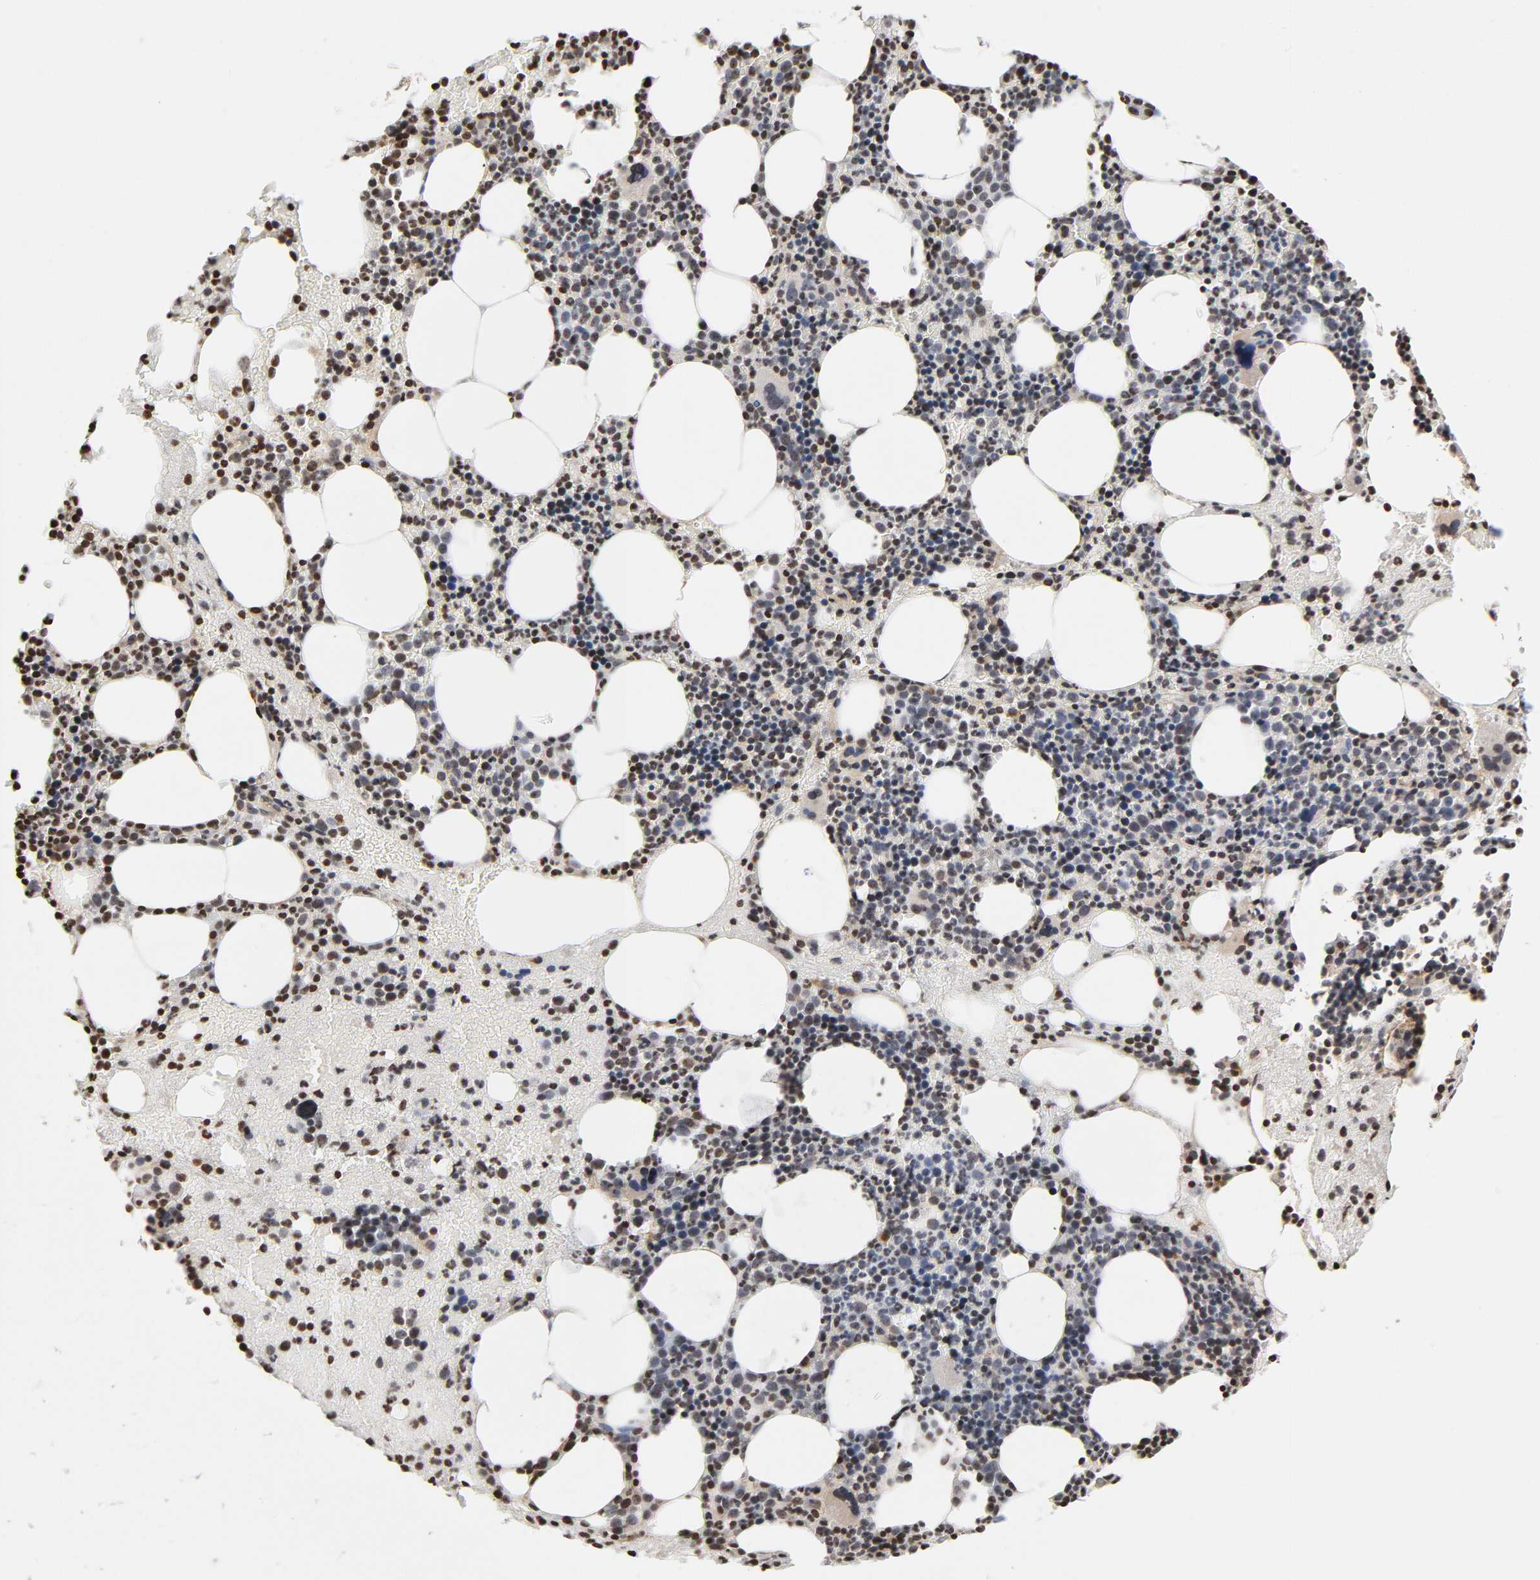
{"staining": {"intensity": "moderate", "quantity": "<25%", "location": "nuclear"}, "tissue": "bone marrow", "cell_type": "Hematopoietic cells", "image_type": "normal", "snomed": [{"axis": "morphology", "description": "Normal tissue, NOS"}, {"axis": "topography", "description": "Bone marrow"}], "caption": "Protein staining by immunohistochemistry (IHC) shows moderate nuclear expression in approximately <25% of hematopoietic cells in unremarkable bone marrow. (brown staining indicates protein expression, while blue staining denotes nuclei).", "gene": "ITGAV", "patient": {"sex": "male", "age": 82}}